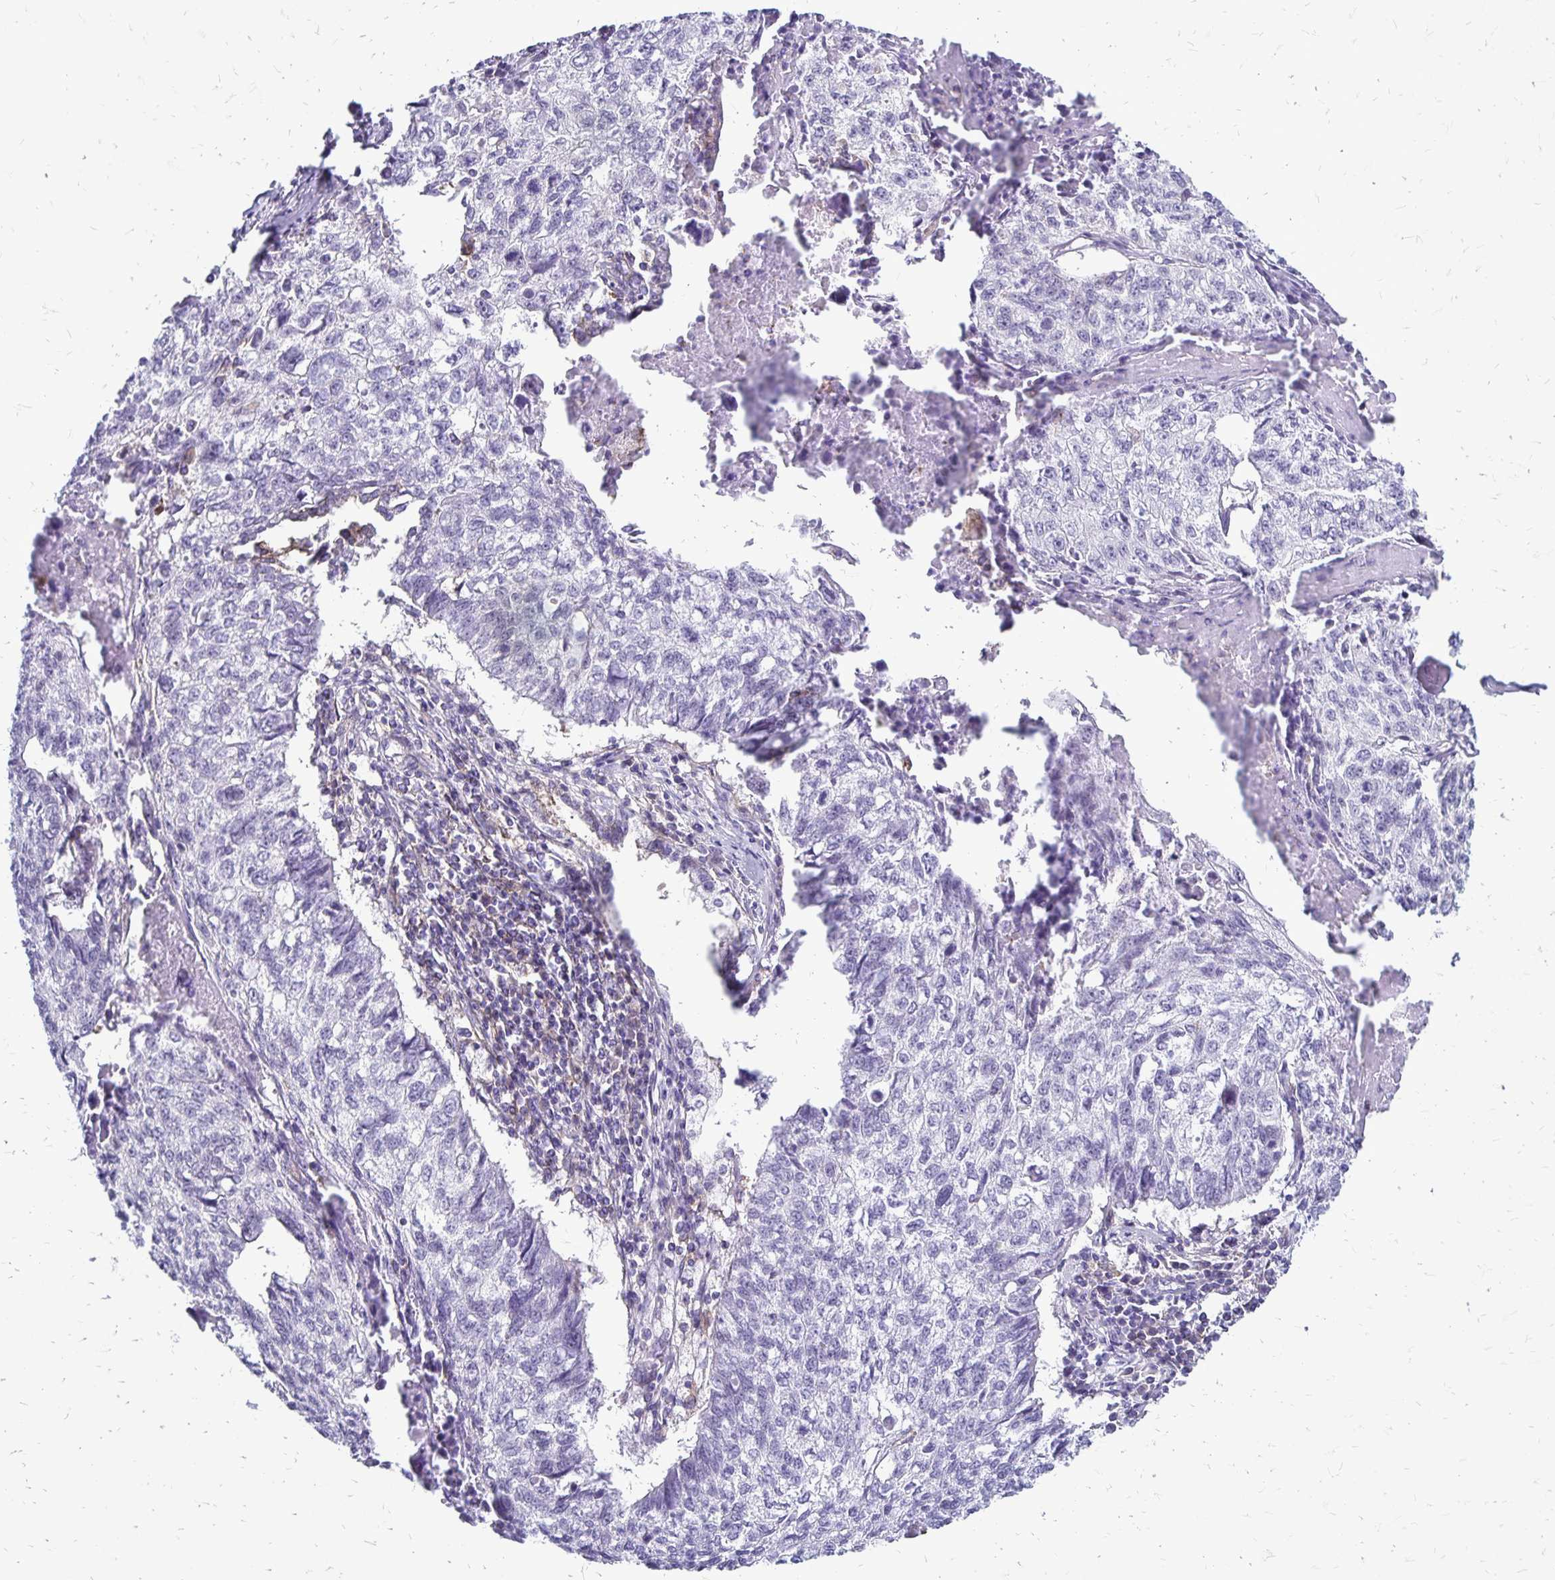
{"staining": {"intensity": "negative", "quantity": "none", "location": "none"}, "tissue": "lung cancer", "cell_type": "Tumor cells", "image_type": "cancer", "snomed": [{"axis": "morphology", "description": "Normal morphology"}, {"axis": "morphology", "description": "Aneuploidy"}, {"axis": "morphology", "description": "Squamous cell carcinoma, NOS"}, {"axis": "topography", "description": "Lymph node"}, {"axis": "topography", "description": "Lung"}], "caption": "Tumor cells show no significant protein positivity in lung cancer (aneuploidy).", "gene": "TNS3", "patient": {"sex": "female", "age": 76}}